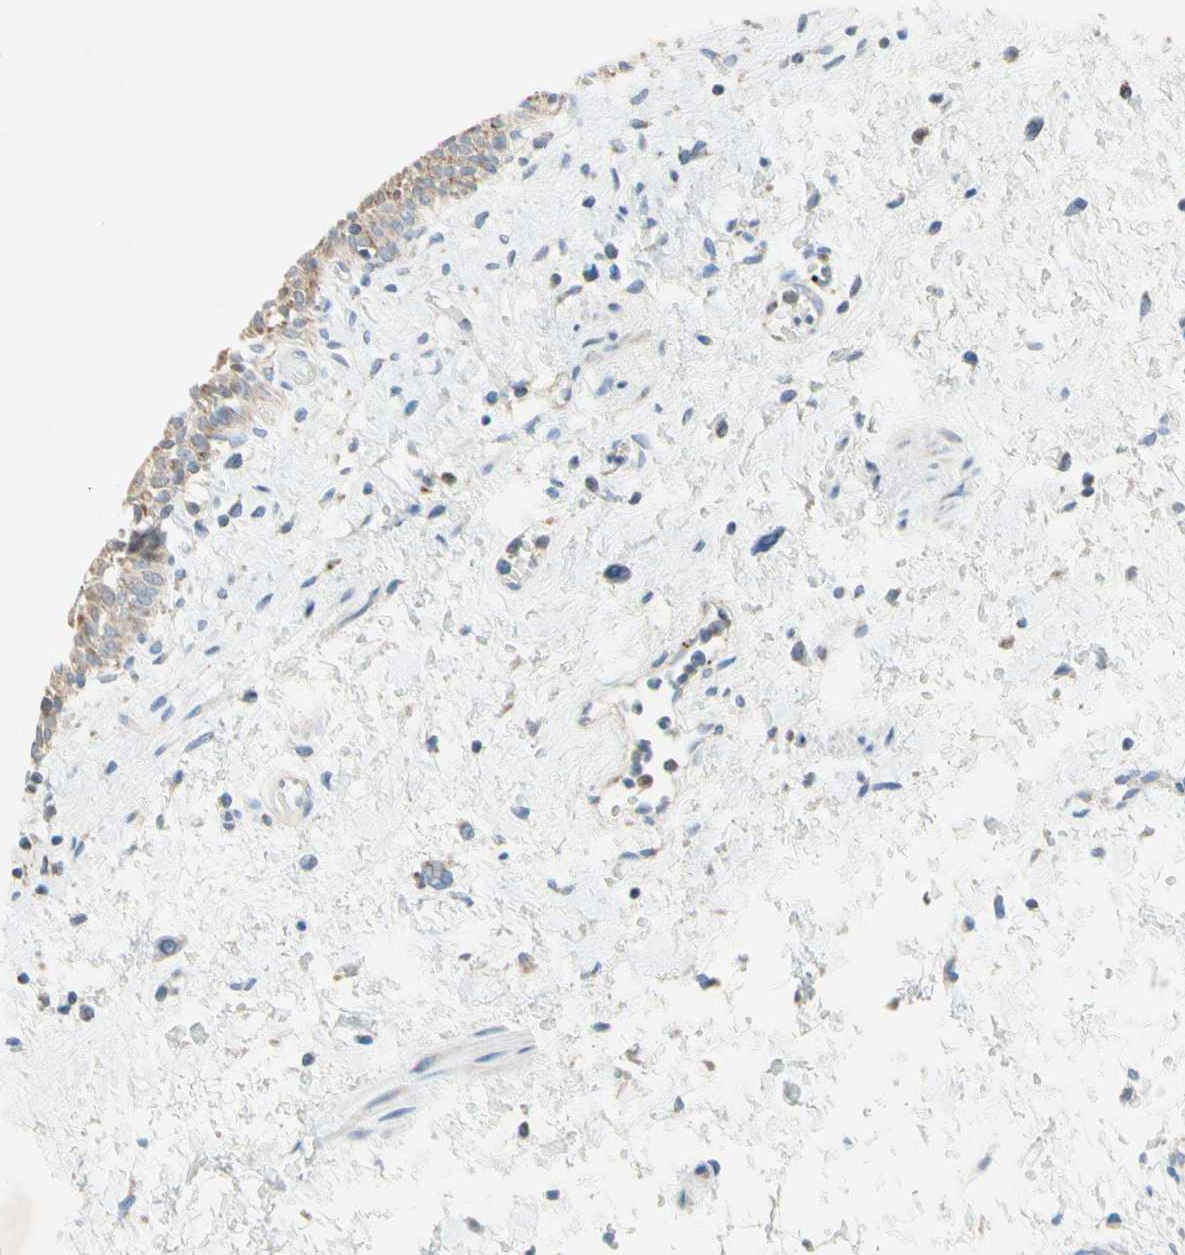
{"staining": {"intensity": "moderate", "quantity": ">75%", "location": "cytoplasmic/membranous"}, "tissue": "urinary bladder", "cell_type": "Urothelial cells", "image_type": "normal", "snomed": [{"axis": "morphology", "description": "Normal tissue, NOS"}, {"axis": "topography", "description": "Urinary bladder"}], "caption": "Immunohistochemical staining of normal urinary bladder exhibits medium levels of moderate cytoplasmic/membranous expression in approximately >75% of urothelial cells.", "gene": "MFF", "patient": {"sex": "male", "age": 55}}